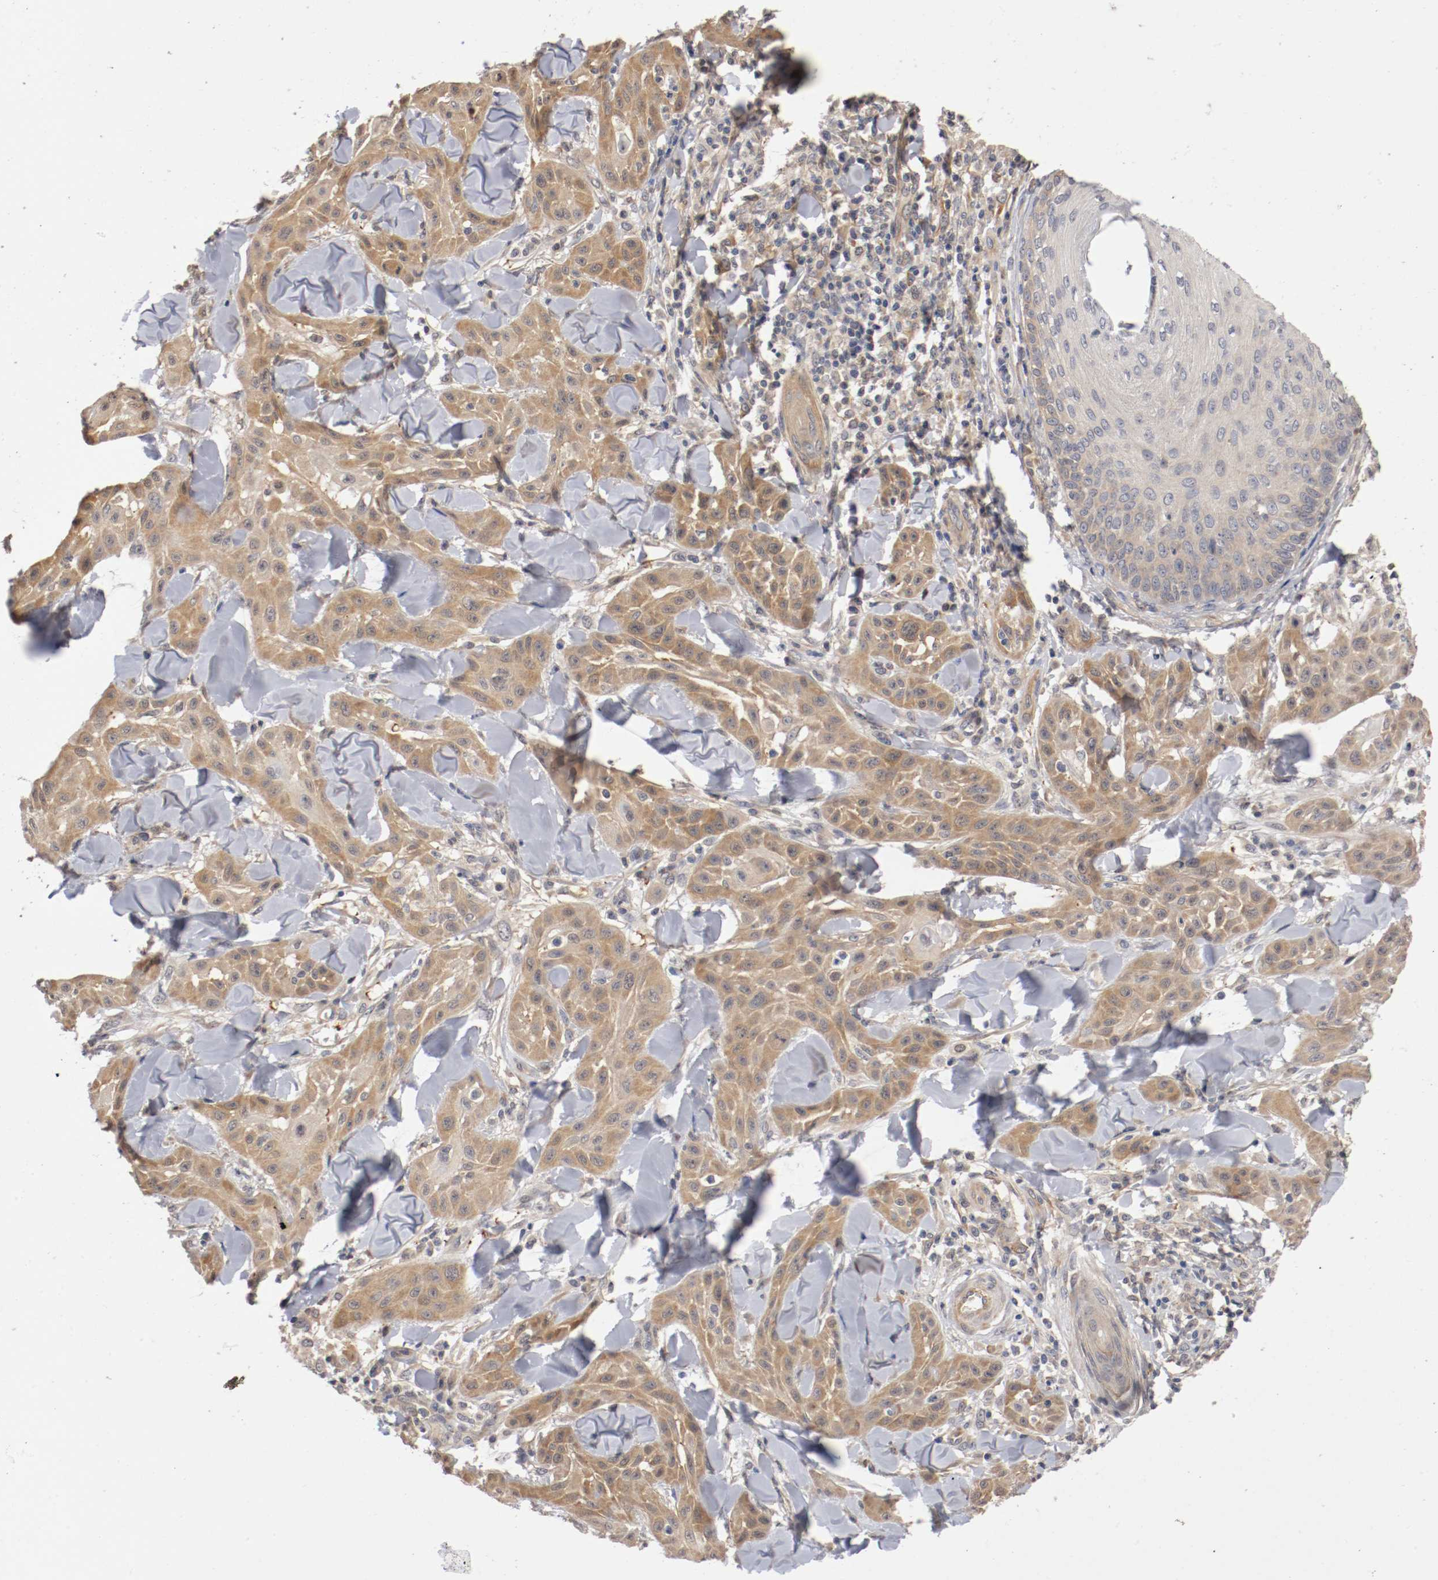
{"staining": {"intensity": "moderate", "quantity": ">75%", "location": "cytoplasmic/membranous"}, "tissue": "skin cancer", "cell_type": "Tumor cells", "image_type": "cancer", "snomed": [{"axis": "morphology", "description": "Squamous cell carcinoma, NOS"}, {"axis": "topography", "description": "Skin"}], "caption": "Human squamous cell carcinoma (skin) stained with a brown dye displays moderate cytoplasmic/membranous positive expression in approximately >75% of tumor cells.", "gene": "RBM23", "patient": {"sex": "male", "age": 24}}